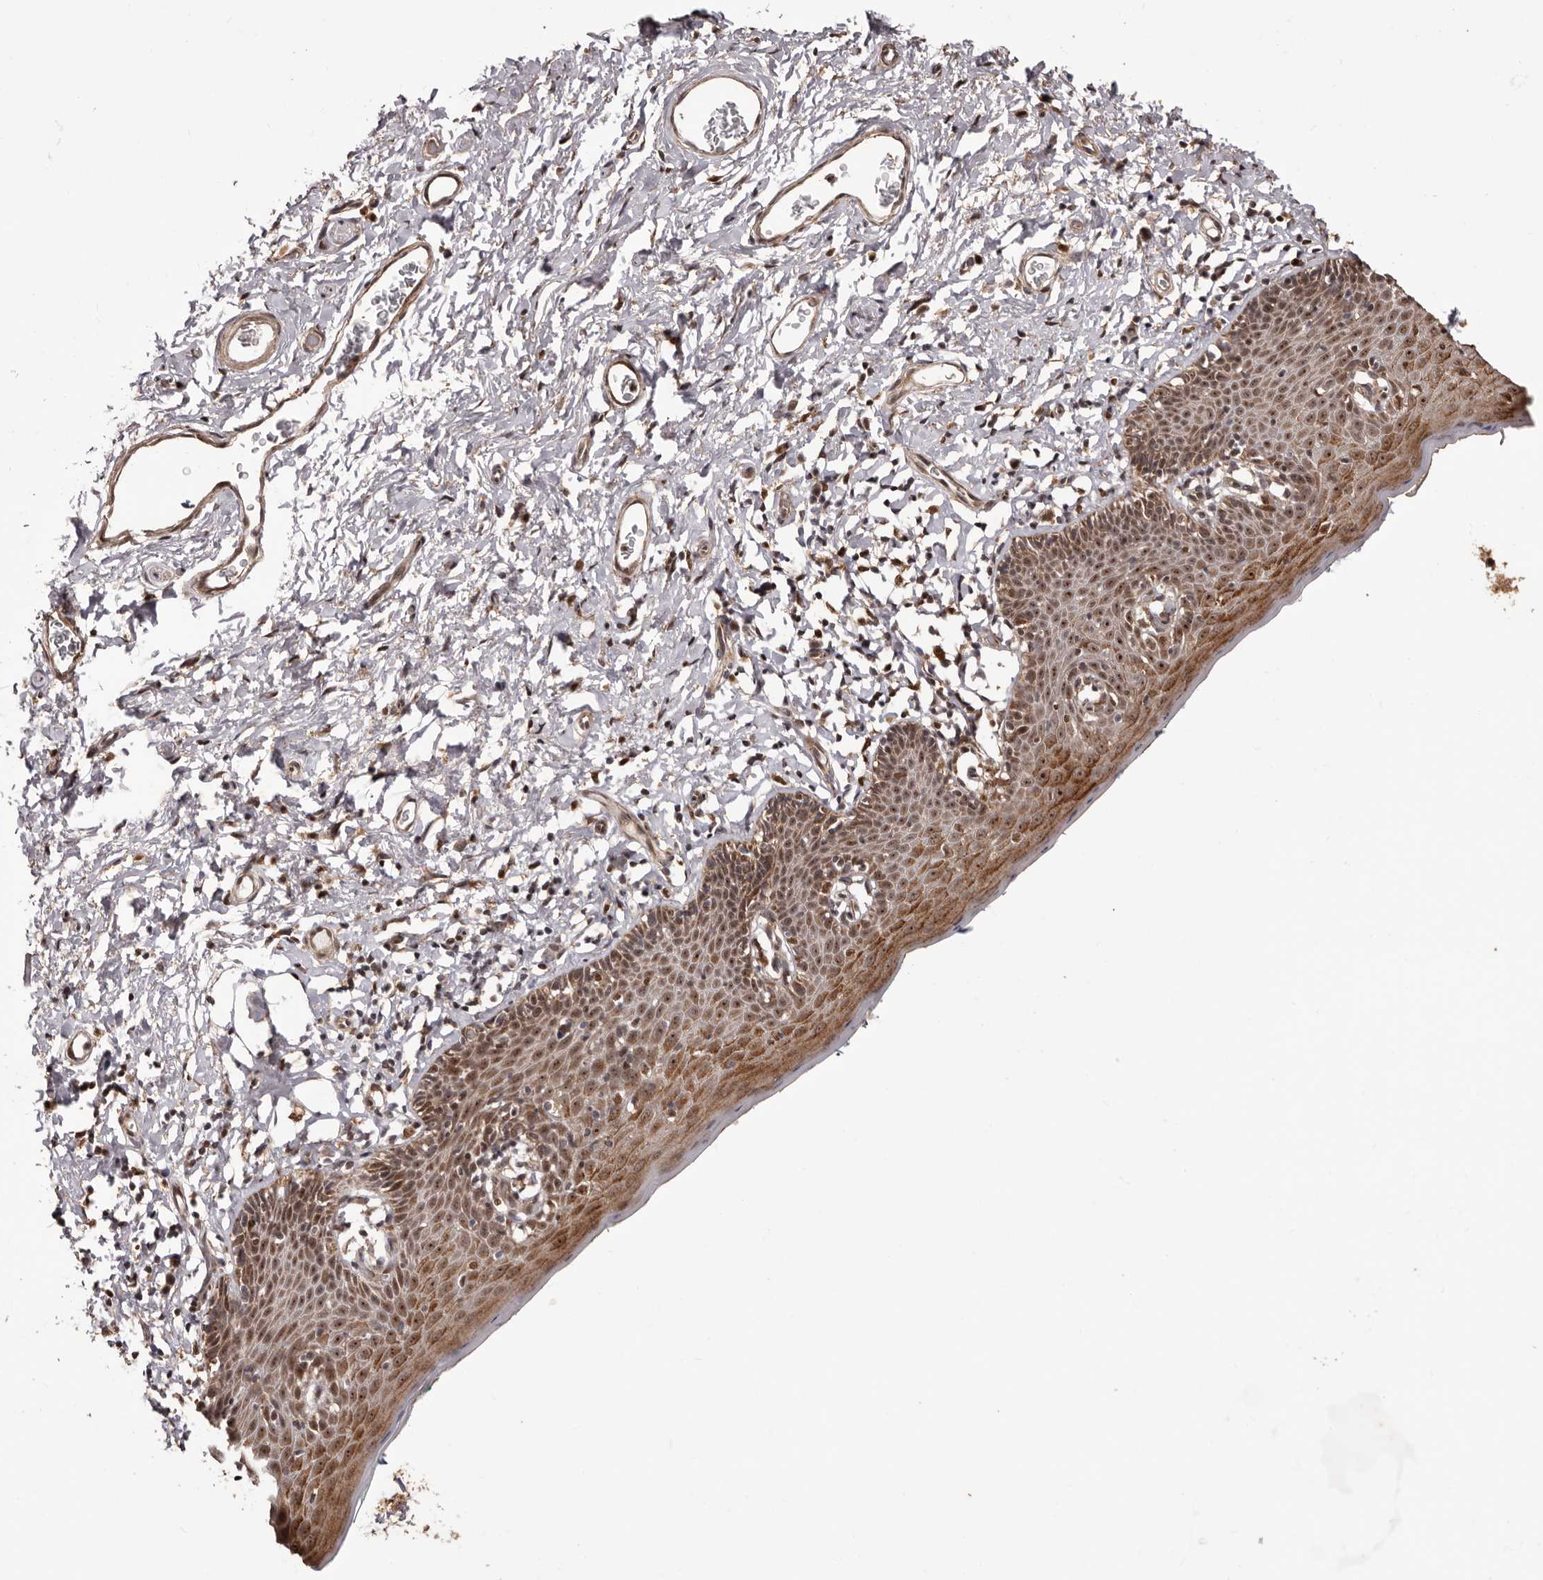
{"staining": {"intensity": "strong", "quantity": ">75%", "location": "cytoplasmic/membranous,nuclear"}, "tissue": "skin", "cell_type": "Epidermal cells", "image_type": "normal", "snomed": [{"axis": "morphology", "description": "Normal tissue, NOS"}, {"axis": "topography", "description": "Vulva"}], "caption": "Immunohistochemistry (IHC) of unremarkable skin demonstrates high levels of strong cytoplasmic/membranous,nuclear positivity in approximately >75% of epidermal cells.", "gene": "ZCCHC7", "patient": {"sex": "female", "age": 66}}